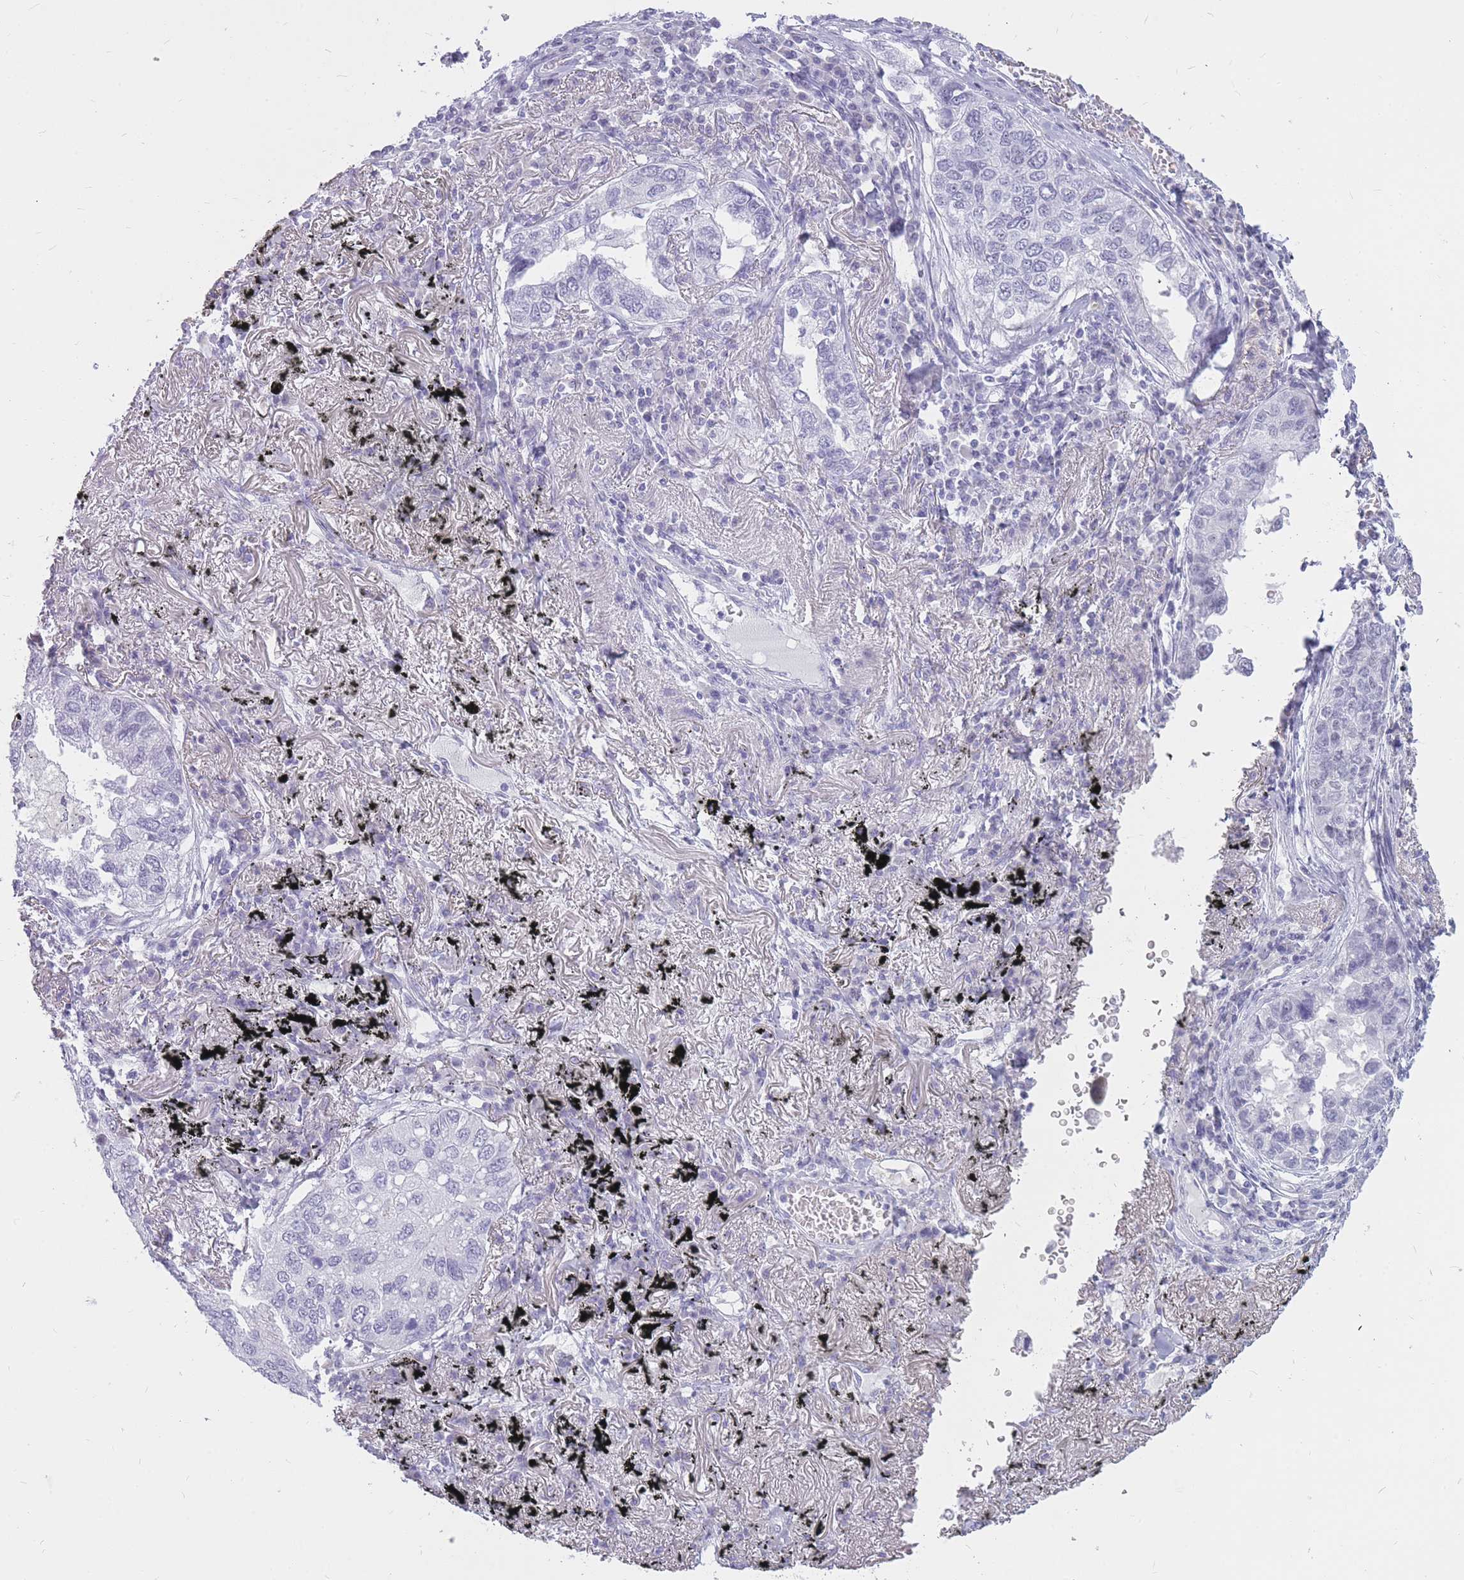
{"staining": {"intensity": "negative", "quantity": "none", "location": "none"}, "tissue": "lung cancer", "cell_type": "Tumor cells", "image_type": "cancer", "snomed": [{"axis": "morphology", "description": "Adenocarcinoma, NOS"}, {"axis": "topography", "description": "Lung"}], "caption": "Immunohistochemistry (IHC) of lung adenocarcinoma demonstrates no expression in tumor cells.", "gene": "INS", "patient": {"sex": "male", "age": 65}}